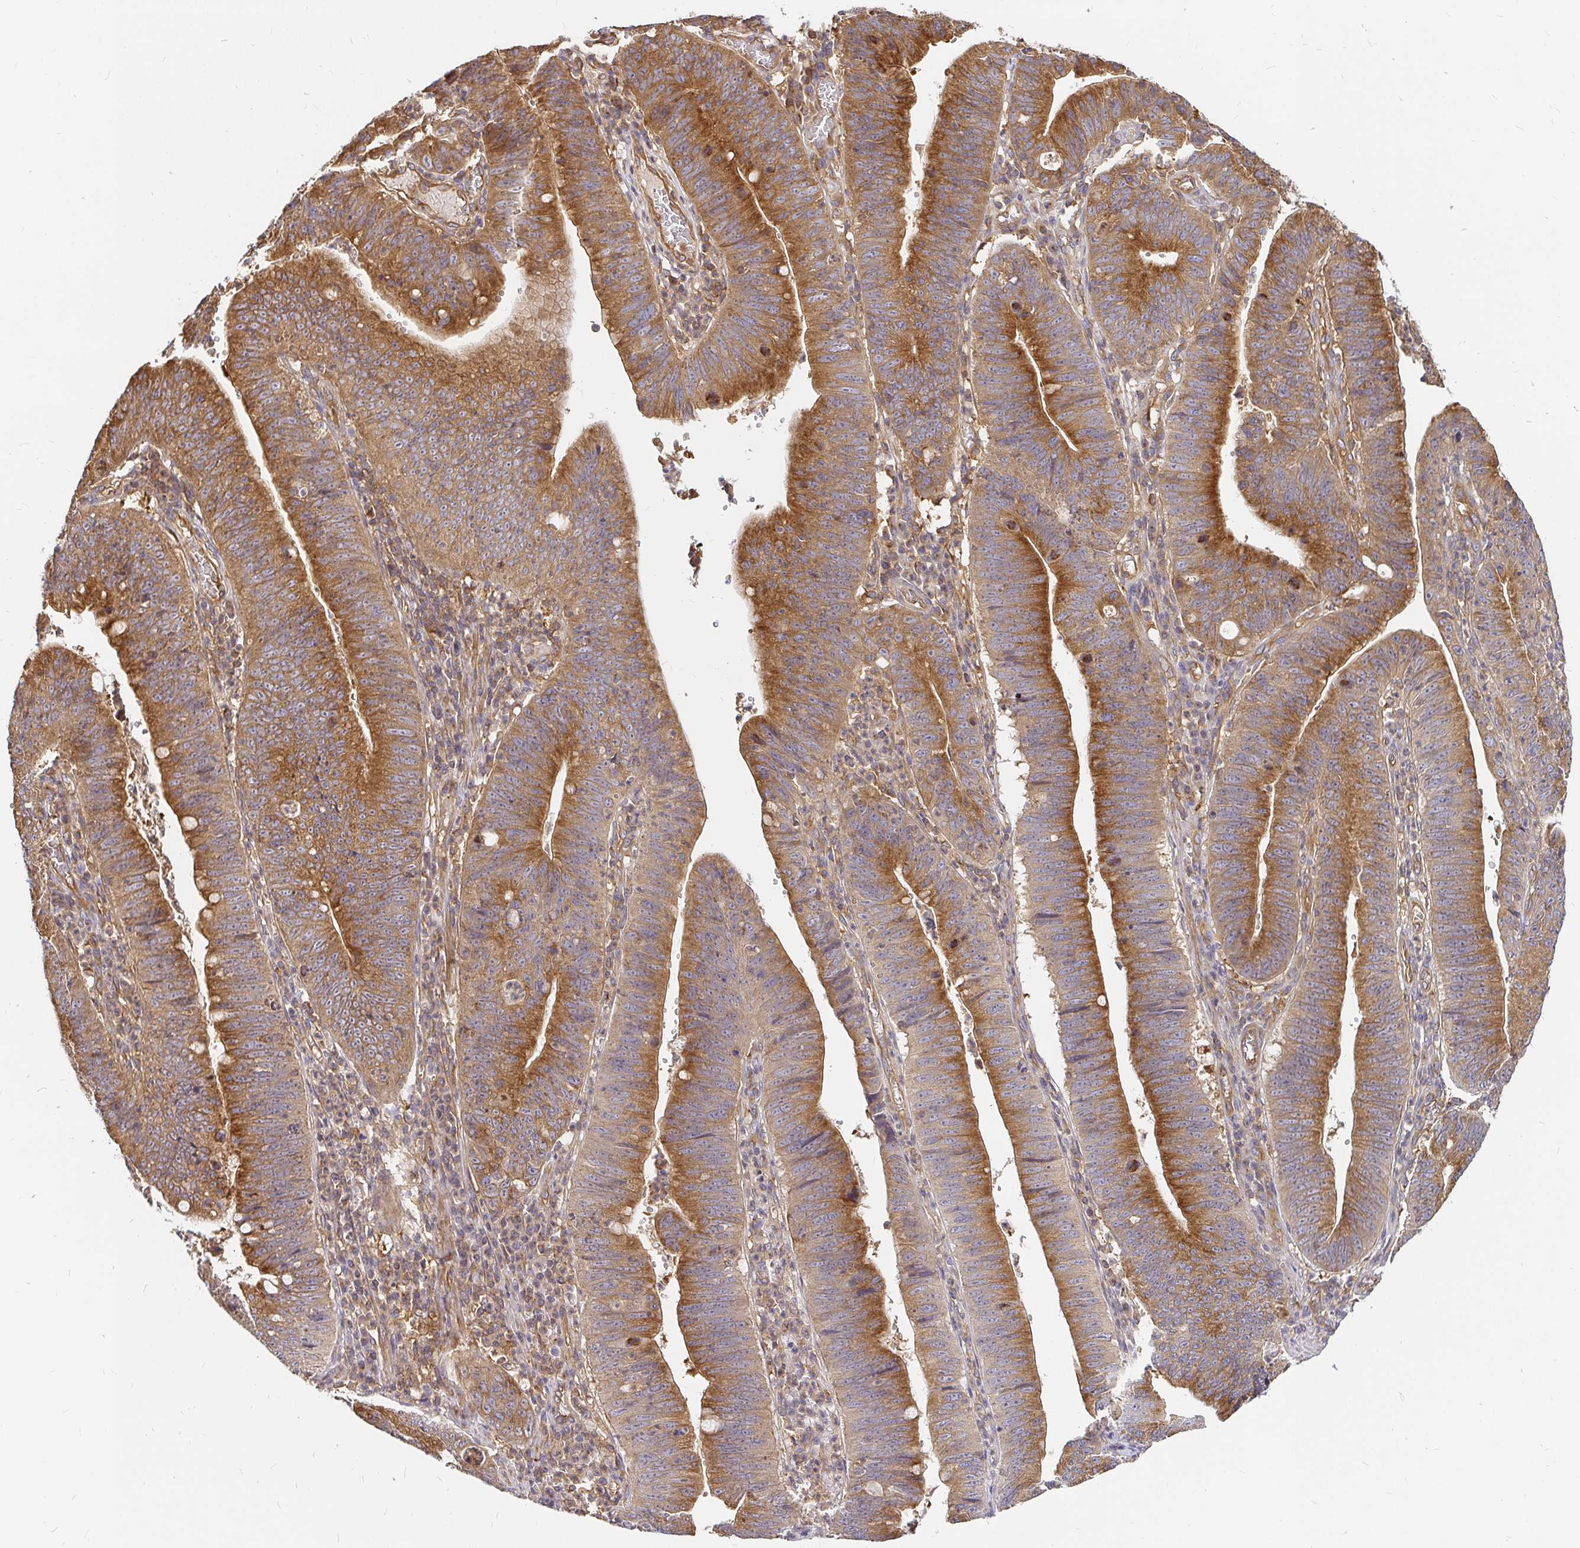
{"staining": {"intensity": "moderate", "quantity": ">75%", "location": "cytoplasmic/membranous"}, "tissue": "stomach cancer", "cell_type": "Tumor cells", "image_type": "cancer", "snomed": [{"axis": "morphology", "description": "Adenocarcinoma, NOS"}, {"axis": "topography", "description": "Stomach"}], "caption": "A high-resolution image shows immunohistochemistry staining of stomach adenocarcinoma, which exhibits moderate cytoplasmic/membranous staining in approximately >75% of tumor cells.", "gene": "KIF5B", "patient": {"sex": "male", "age": 59}}